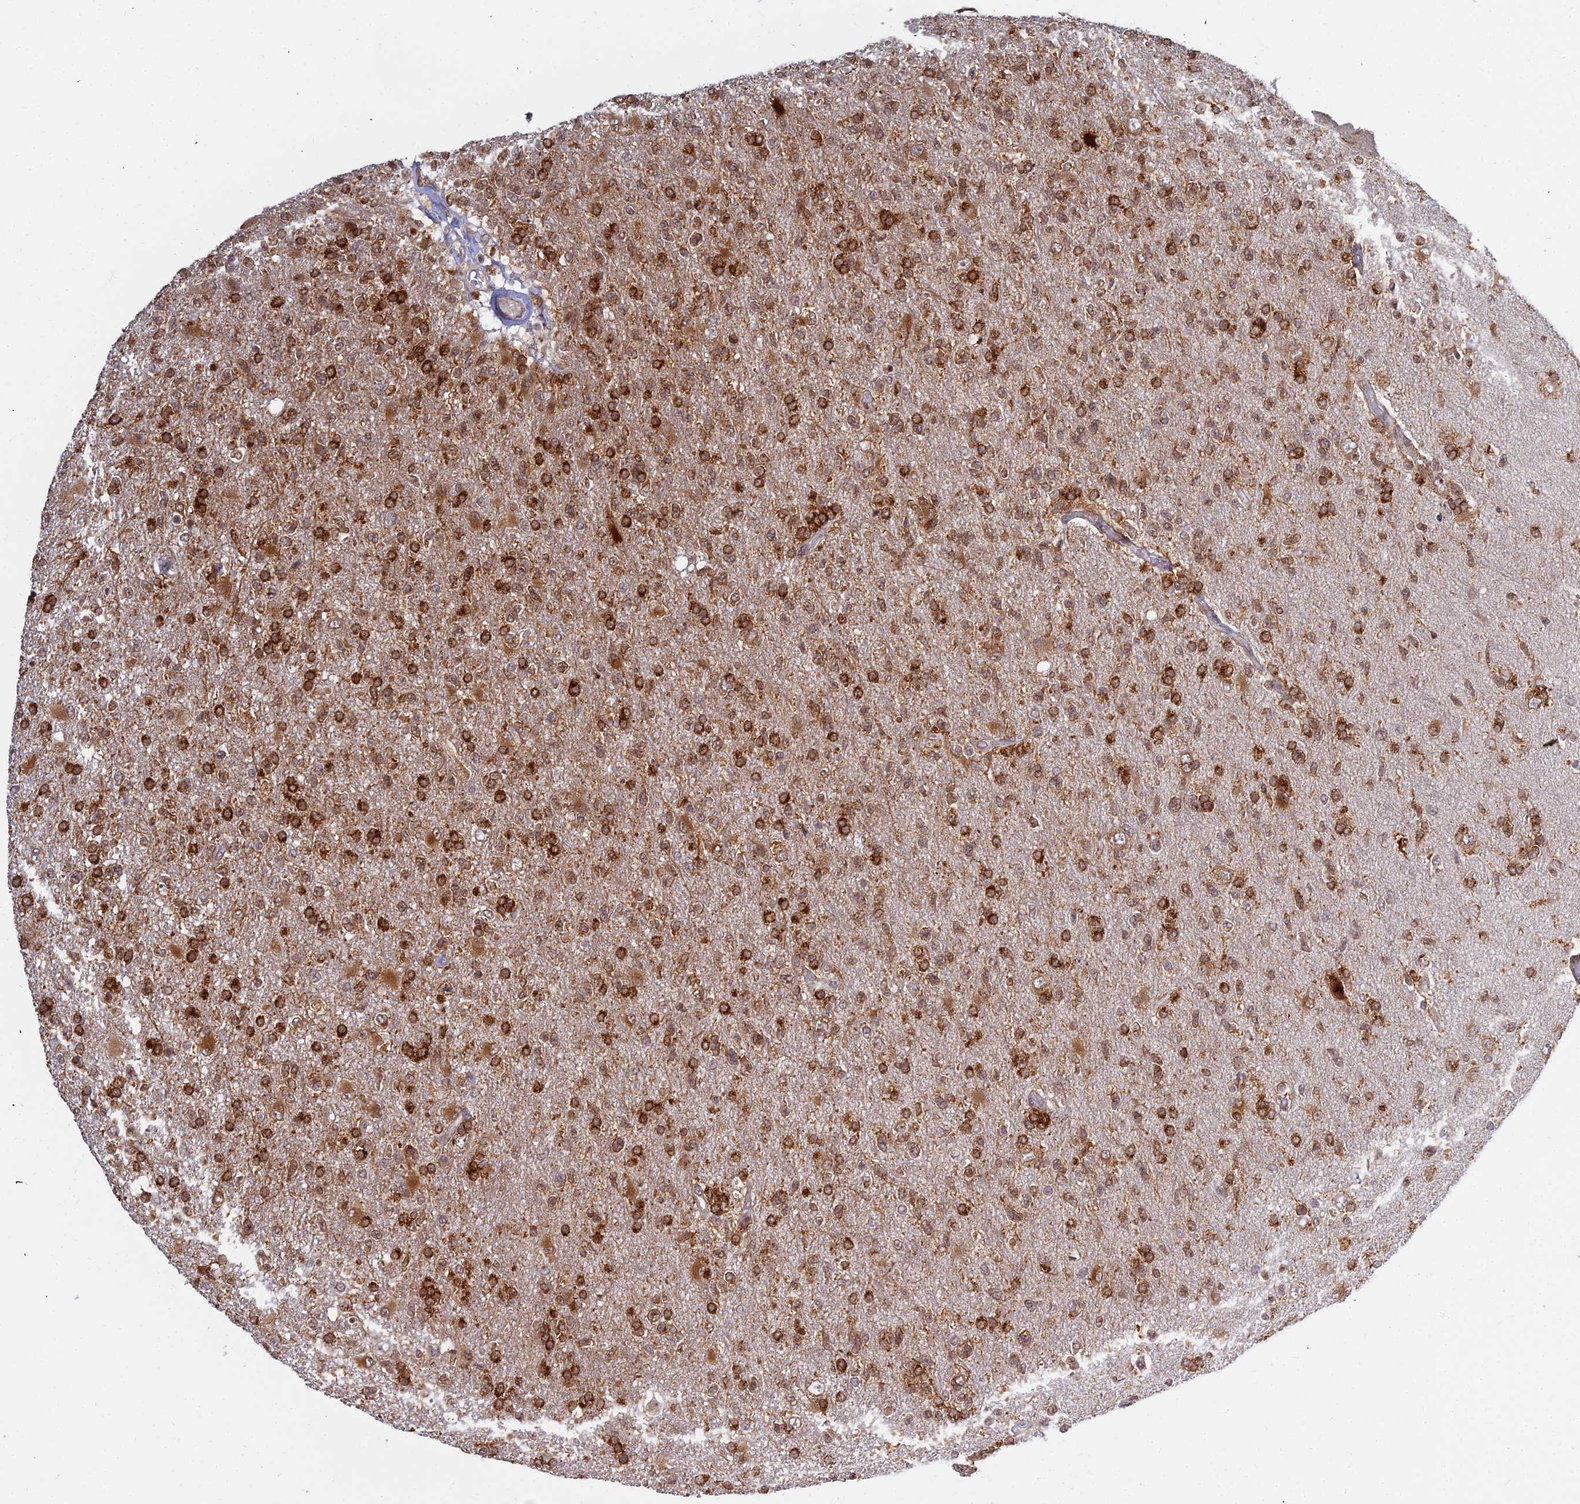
{"staining": {"intensity": "moderate", "quantity": ">75%", "location": "cytoplasmic/membranous,nuclear"}, "tissue": "glioma", "cell_type": "Tumor cells", "image_type": "cancer", "snomed": [{"axis": "morphology", "description": "Glioma, malignant, High grade"}, {"axis": "topography", "description": "Brain"}], "caption": "Human glioma stained with a brown dye shows moderate cytoplasmic/membranous and nuclear positive staining in about >75% of tumor cells.", "gene": "ABCA2", "patient": {"sex": "male", "age": 56}}